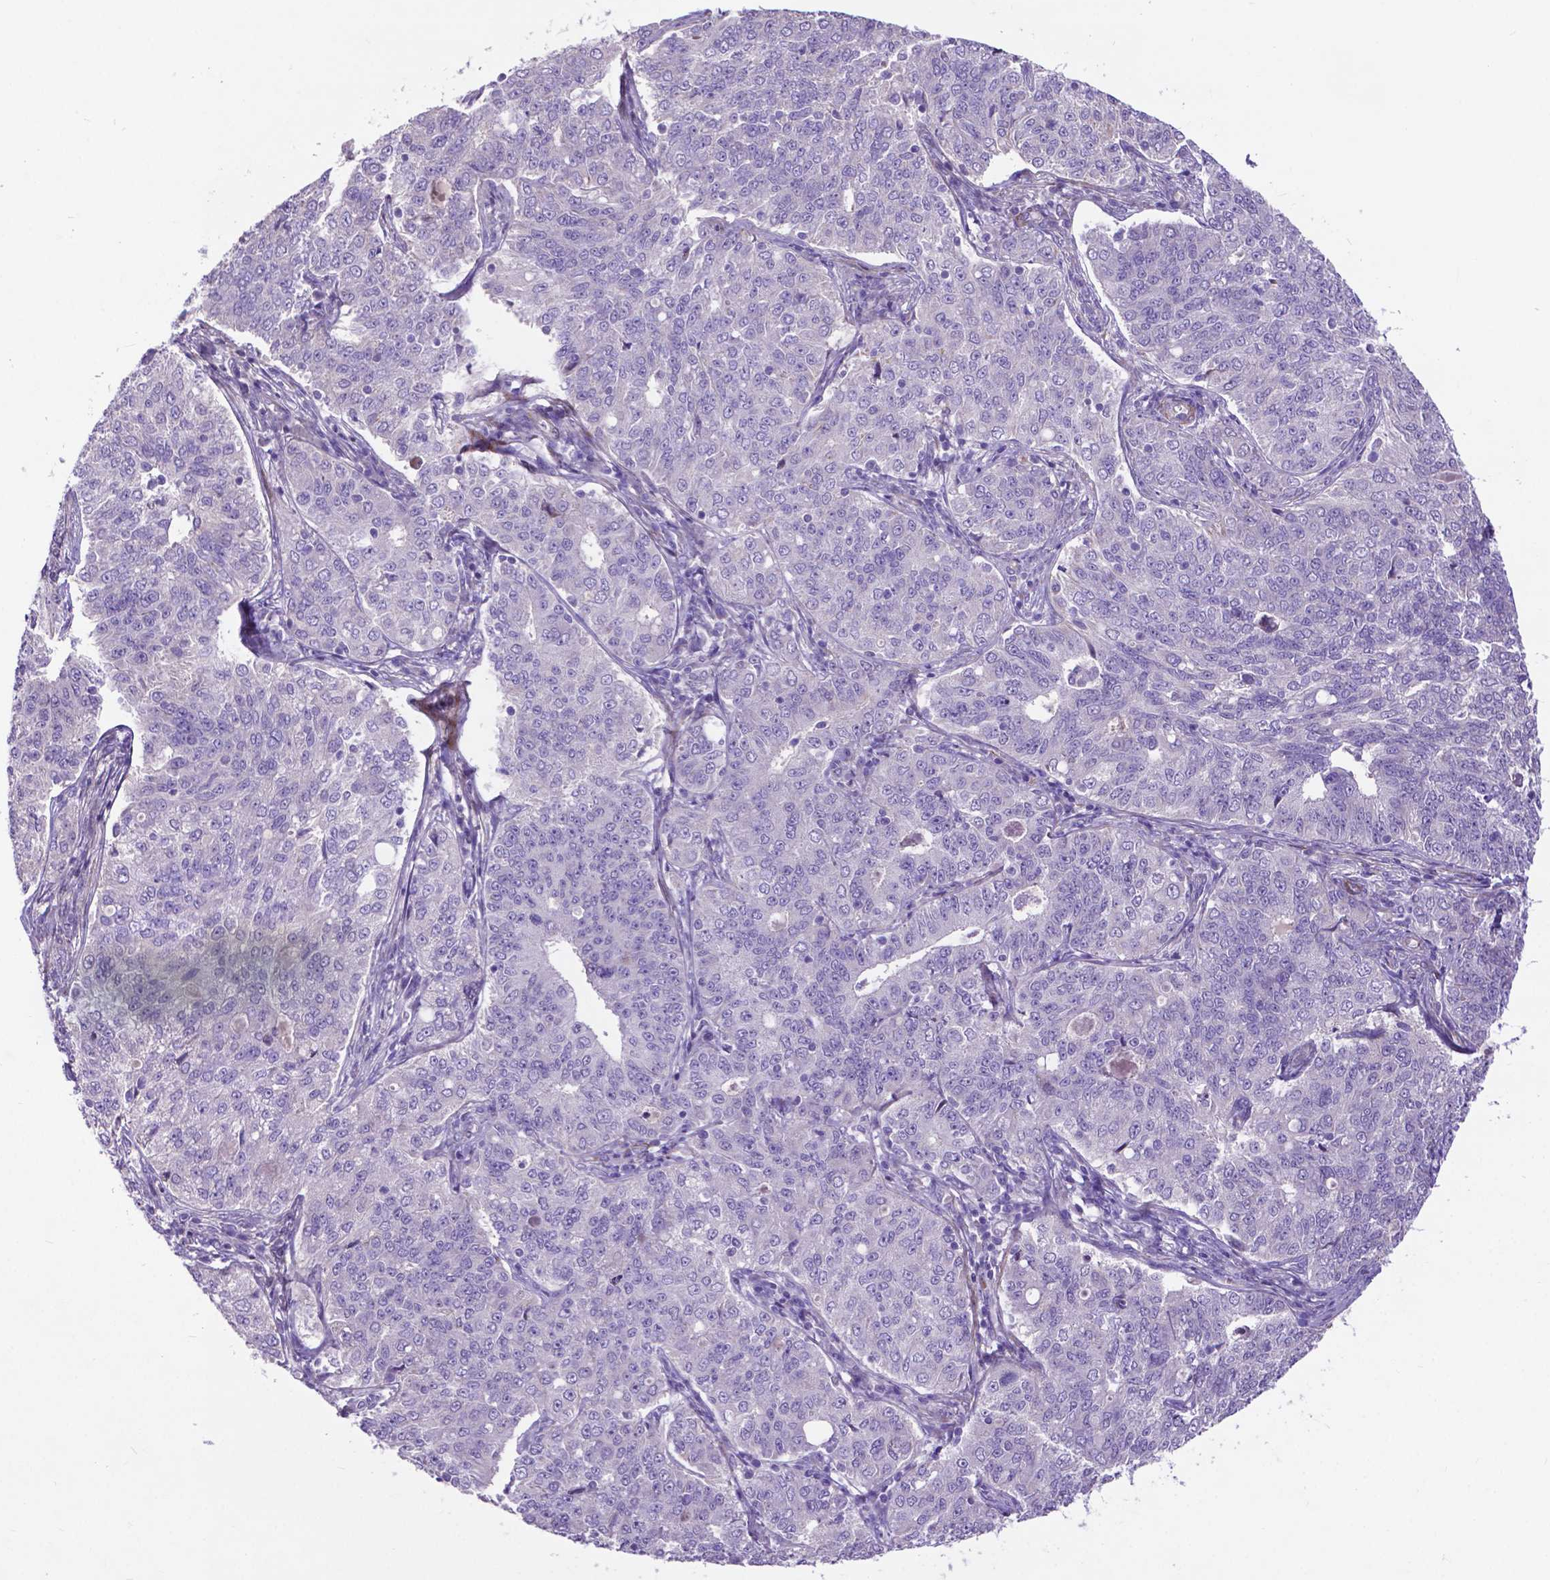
{"staining": {"intensity": "negative", "quantity": "none", "location": "none"}, "tissue": "endometrial cancer", "cell_type": "Tumor cells", "image_type": "cancer", "snomed": [{"axis": "morphology", "description": "Adenocarcinoma, NOS"}, {"axis": "topography", "description": "Endometrium"}], "caption": "Immunohistochemical staining of adenocarcinoma (endometrial) displays no significant staining in tumor cells. The staining is performed using DAB brown chromogen with nuclei counter-stained in using hematoxylin.", "gene": "PFKFB4", "patient": {"sex": "female", "age": 43}}